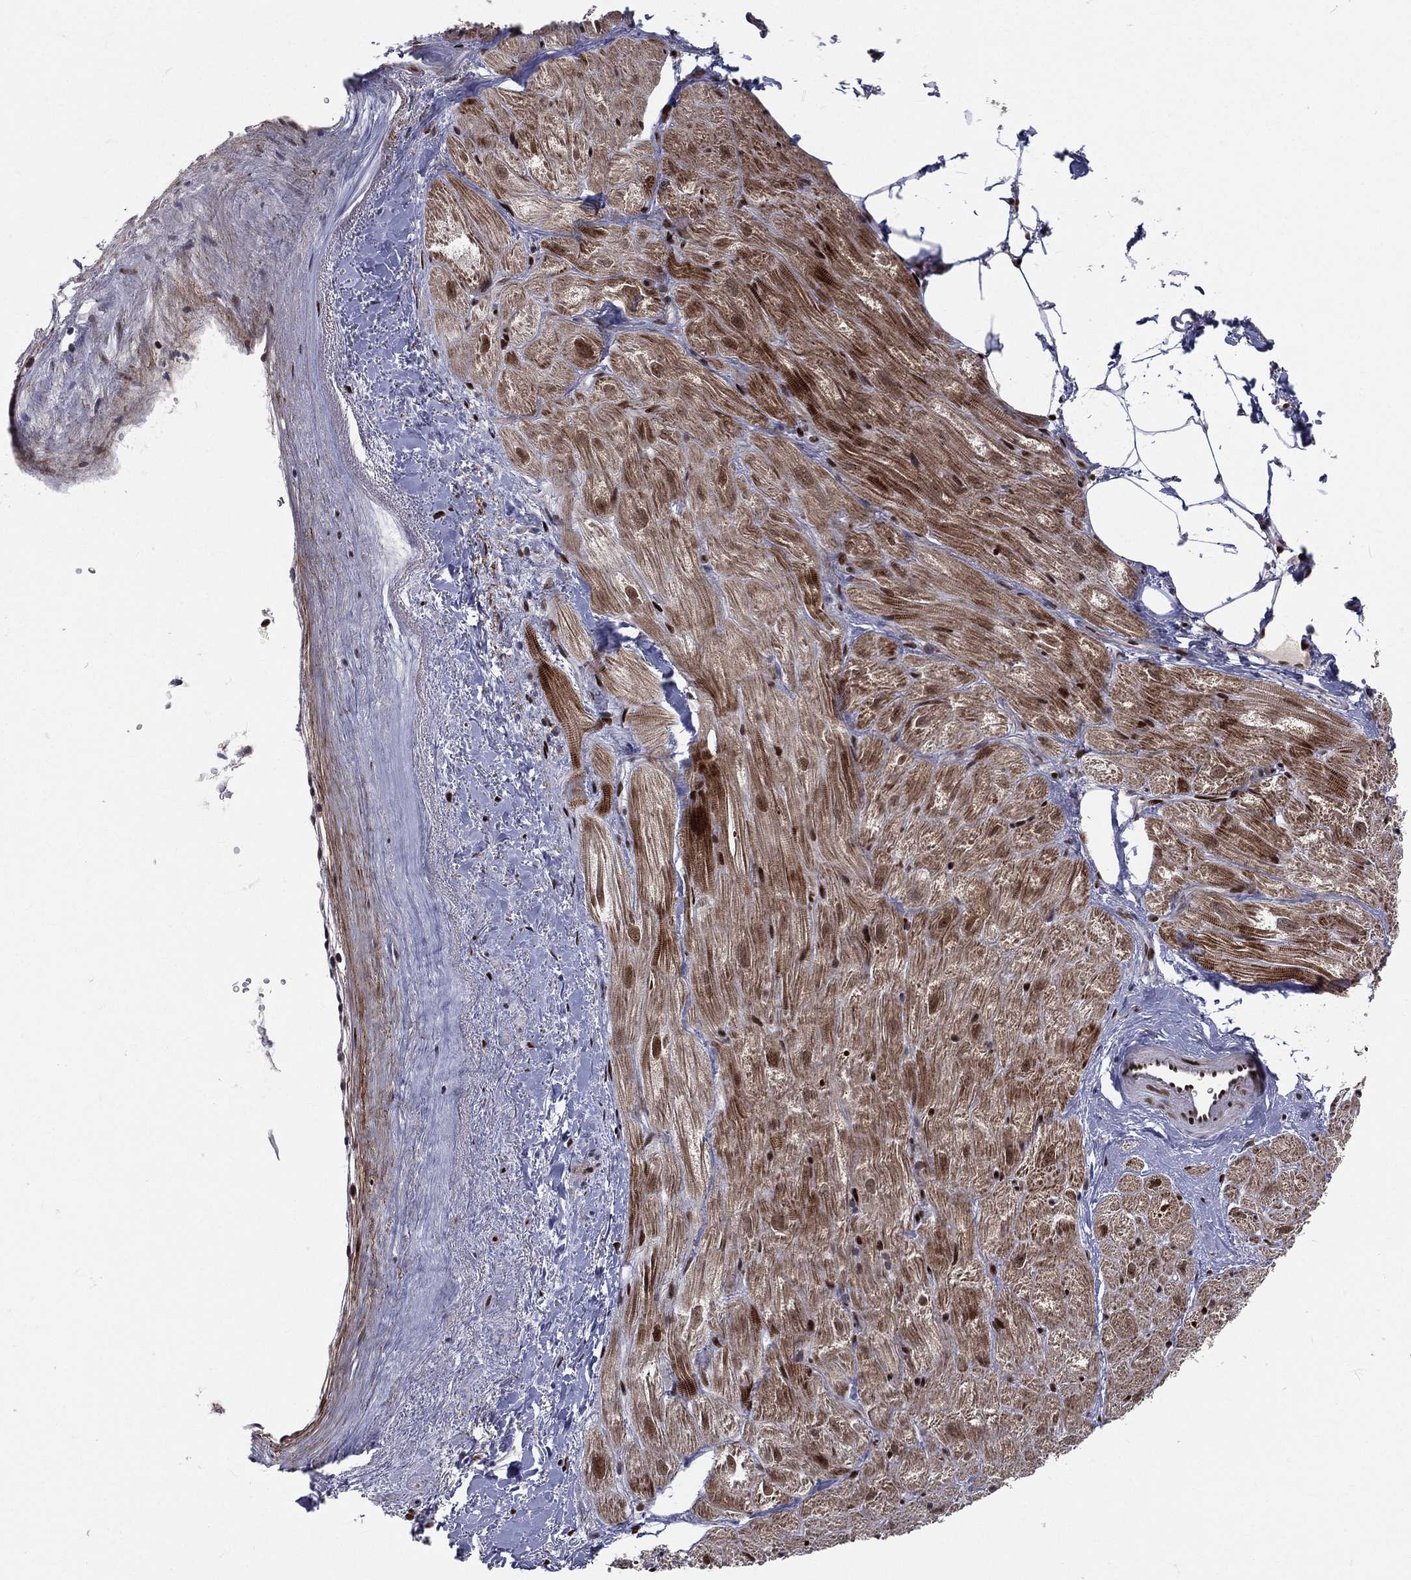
{"staining": {"intensity": "strong", "quantity": "25%-75%", "location": "cytoplasmic/membranous,nuclear"}, "tissue": "heart muscle", "cell_type": "Cardiomyocytes", "image_type": "normal", "snomed": [{"axis": "morphology", "description": "Normal tissue, NOS"}, {"axis": "topography", "description": "Heart"}], "caption": "Immunohistochemistry photomicrograph of unremarkable heart muscle: heart muscle stained using immunohistochemistry shows high levels of strong protein expression localized specifically in the cytoplasmic/membranous,nuclear of cardiomyocytes, appearing as a cytoplasmic/membranous,nuclear brown color.", "gene": "ZEB1", "patient": {"sex": "male", "age": 62}}